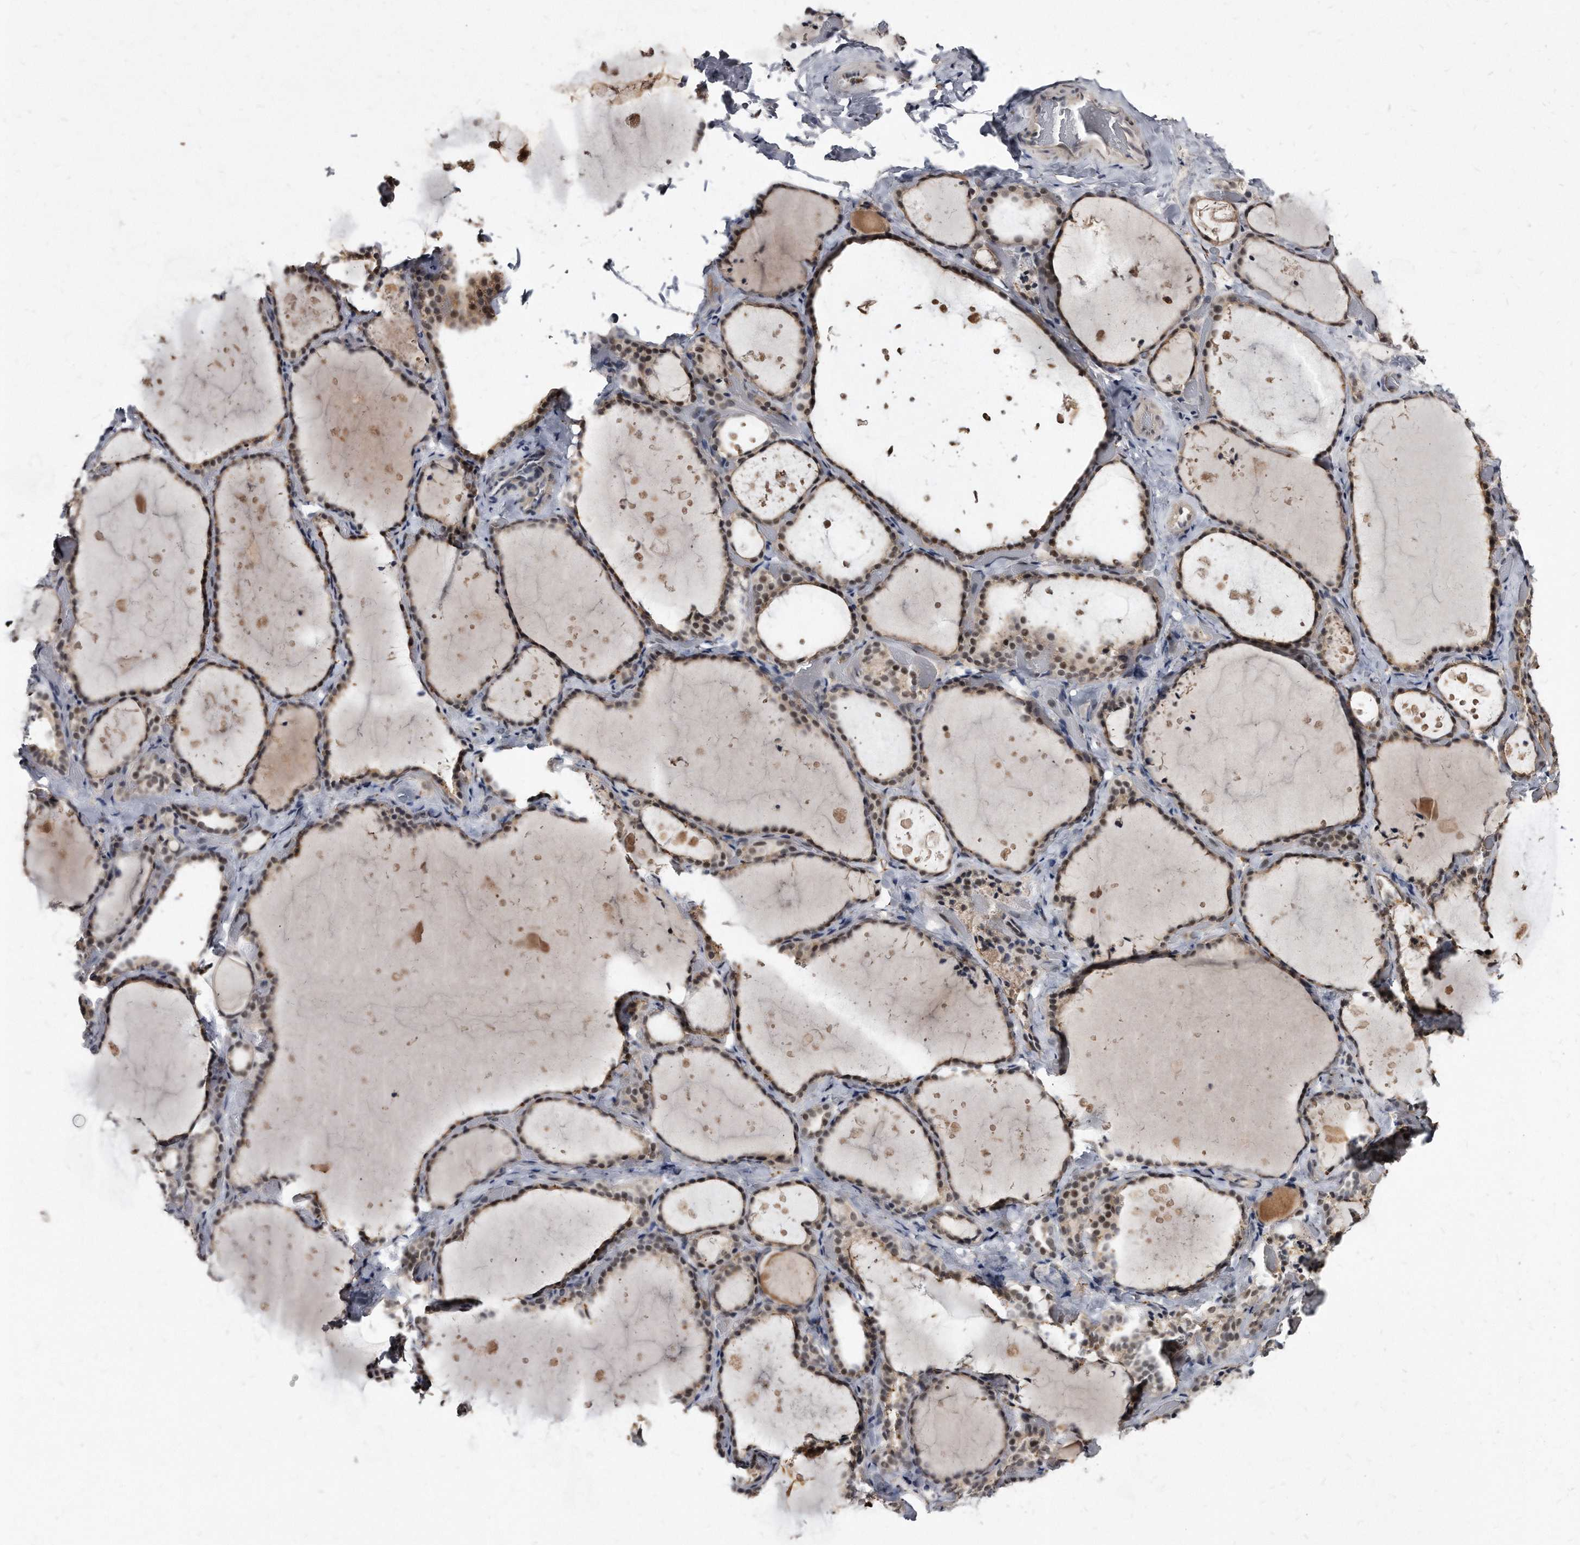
{"staining": {"intensity": "moderate", "quantity": "25%-75%", "location": "nuclear"}, "tissue": "thyroid gland", "cell_type": "Glandular cells", "image_type": "normal", "snomed": [{"axis": "morphology", "description": "Normal tissue, NOS"}, {"axis": "topography", "description": "Thyroid gland"}], "caption": "This is an image of IHC staining of benign thyroid gland, which shows moderate positivity in the nuclear of glandular cells.", "gene": "KLHDC3", "patient": {"sex": "female", "age": 44}}